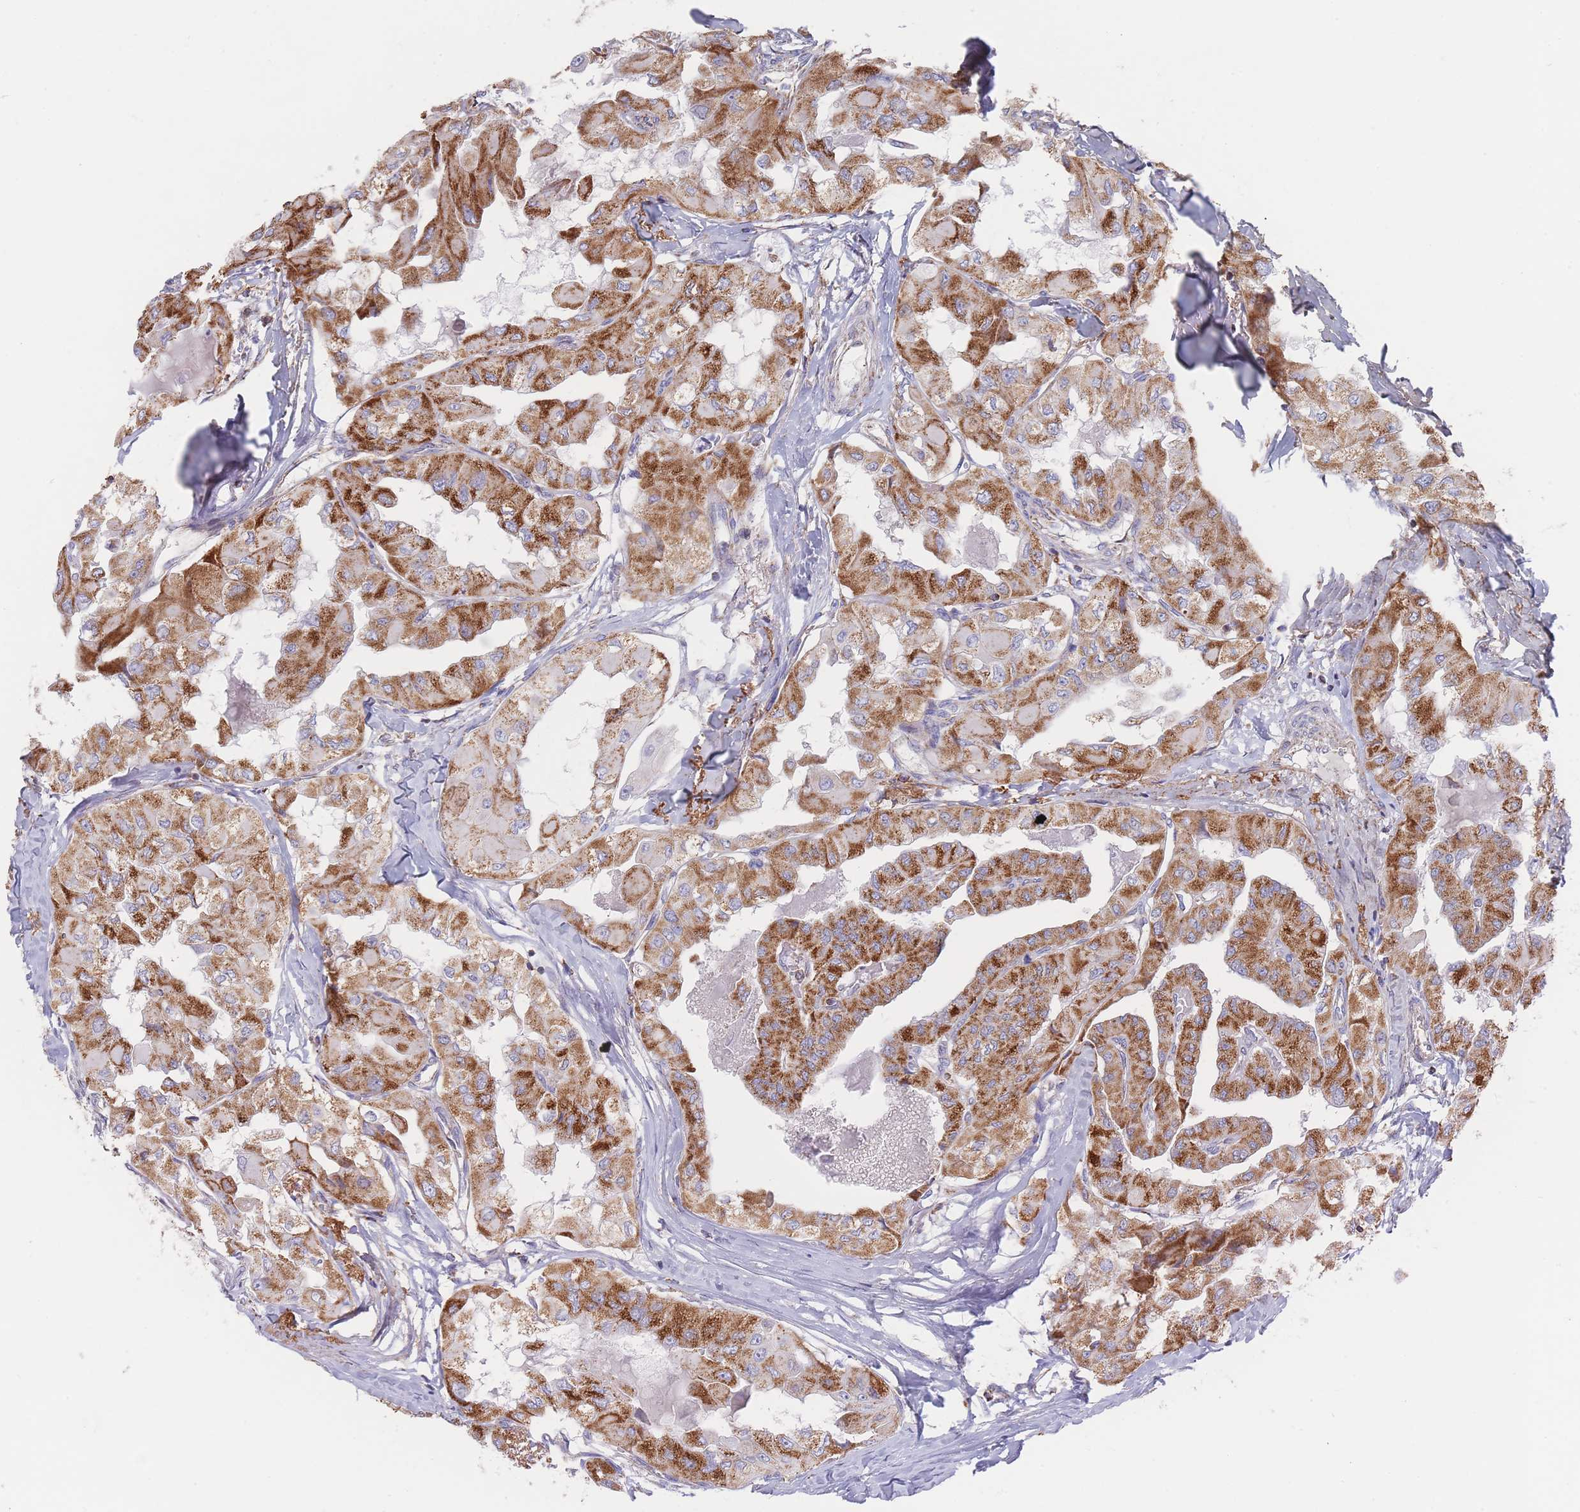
{"staining": {"intensity": "moderate", "quantity": ">75%", "location": "cytoplasmic/membranous"}, "tissue": "thyroid cancer", "cell_type": "Tumor cells", "image_type": "cancer", "snomed": [{"axis": "morphology", "description": "Normal tissue, NOS"}, {"axis": "morphology", "description": "Papillary adenocarcinoma, NOS"}, {"axis": "topography", "description": "Thyroid gland"}], "caption": "Papillary adenocarcinoma (thyroid) tissue demonstrates moderate cytoplasmic/membranous staining in approximately >75% of tumor cells, visualized by immunohistochemistry.", "gene": "IKZF4", "patient": {"sex": "female", "age": 59}}